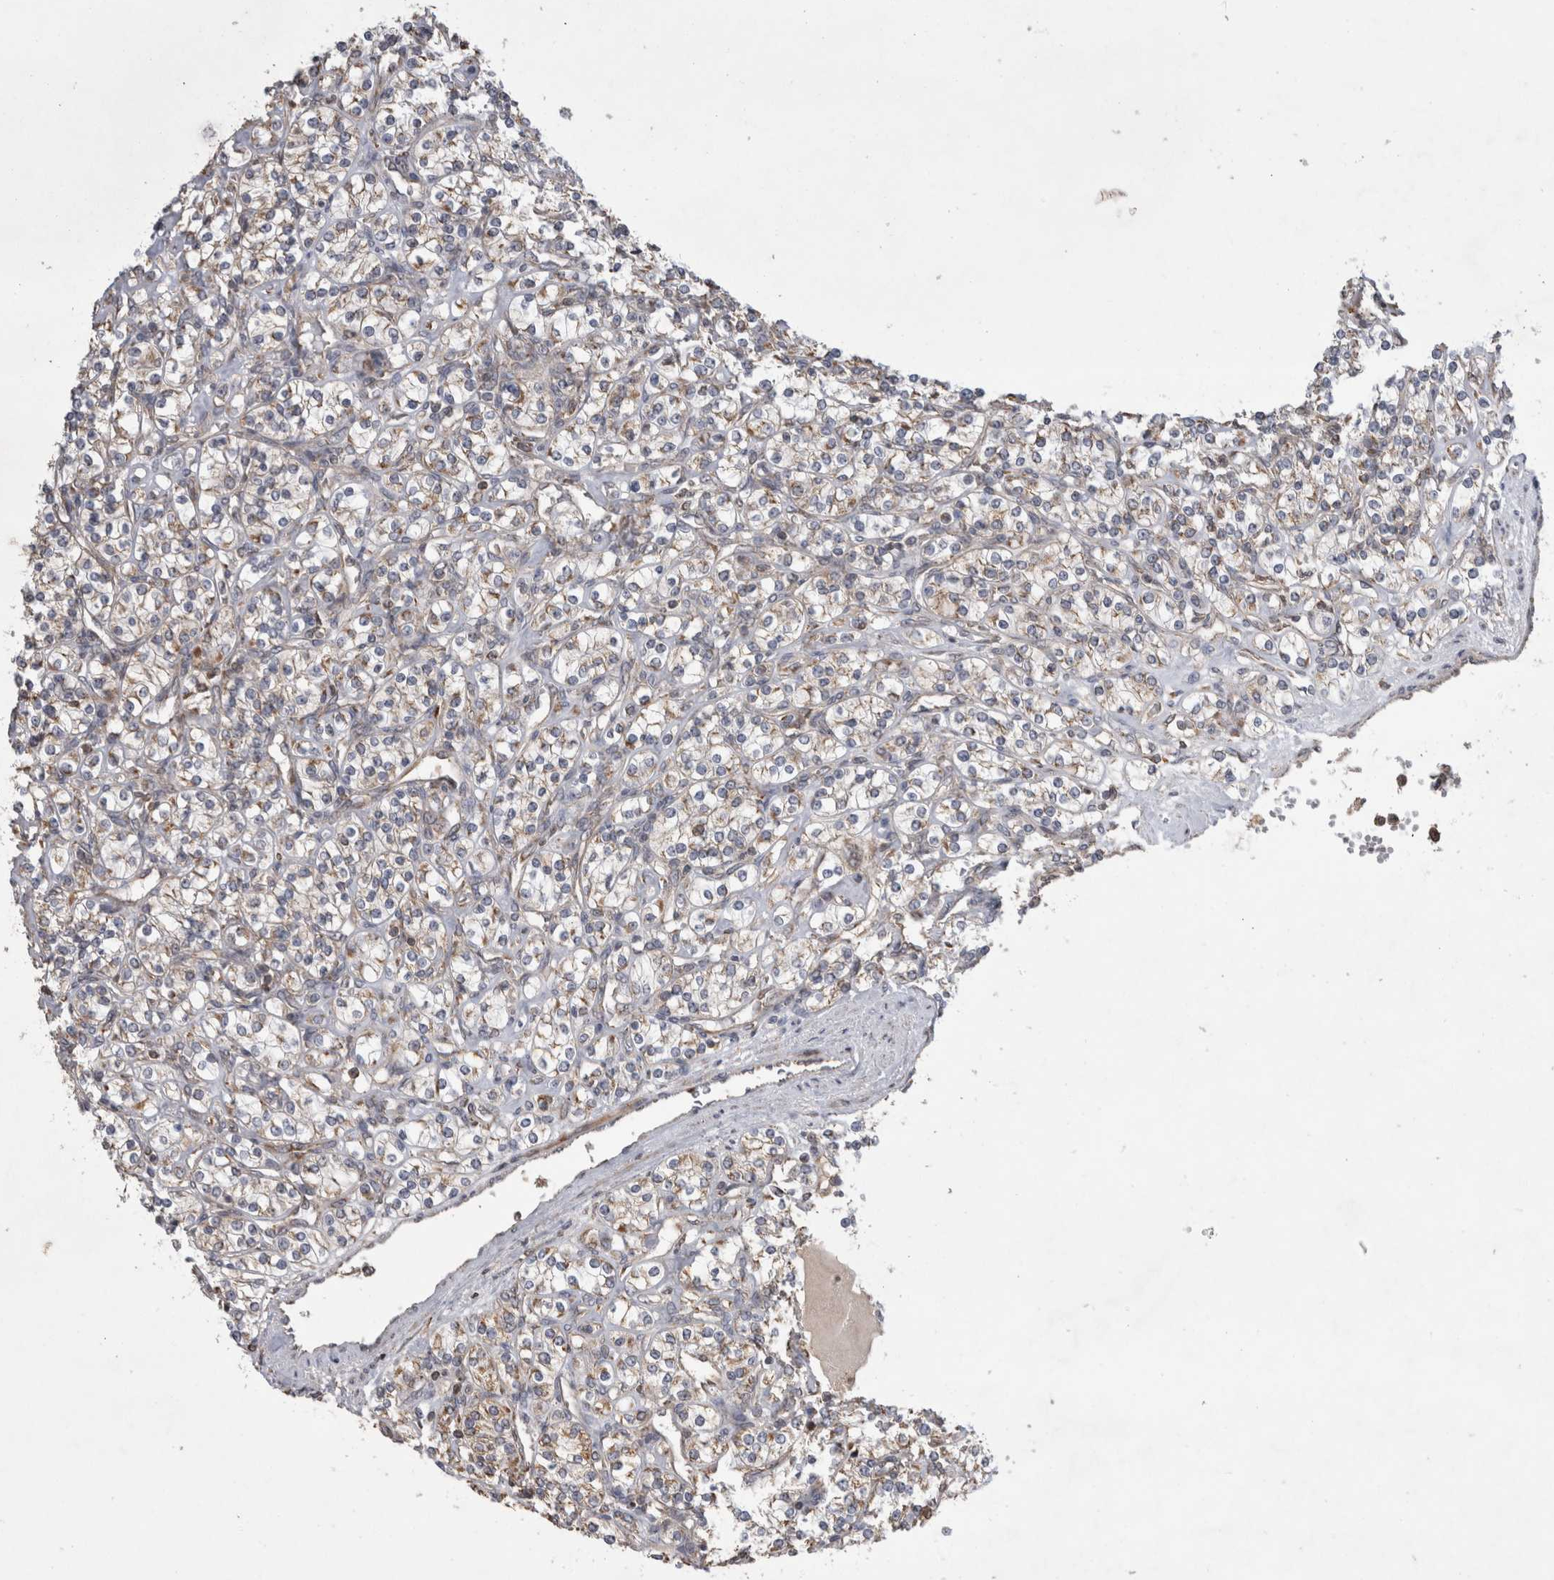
{"staining": {"intensity": "weak", "quantity": ">75%", "location": "cytoplasmic/membranous"}, "tissue": "renal cancer", "cell_type": "Tumor cells", "image_type": "cancer", "snomed": [{"axis": "morphology", "description": "Adenocarcinoma, NOS"}, {"axis": "topography", "description": "Kidney"}], "caption": "Tumor cells show low levels of weak cytoplasmic/membranous staining in about >75% of cells in renal adenocarcinoma.", "gene": "KCNIP1", "patient": {"sex": "male", "age": 77}}